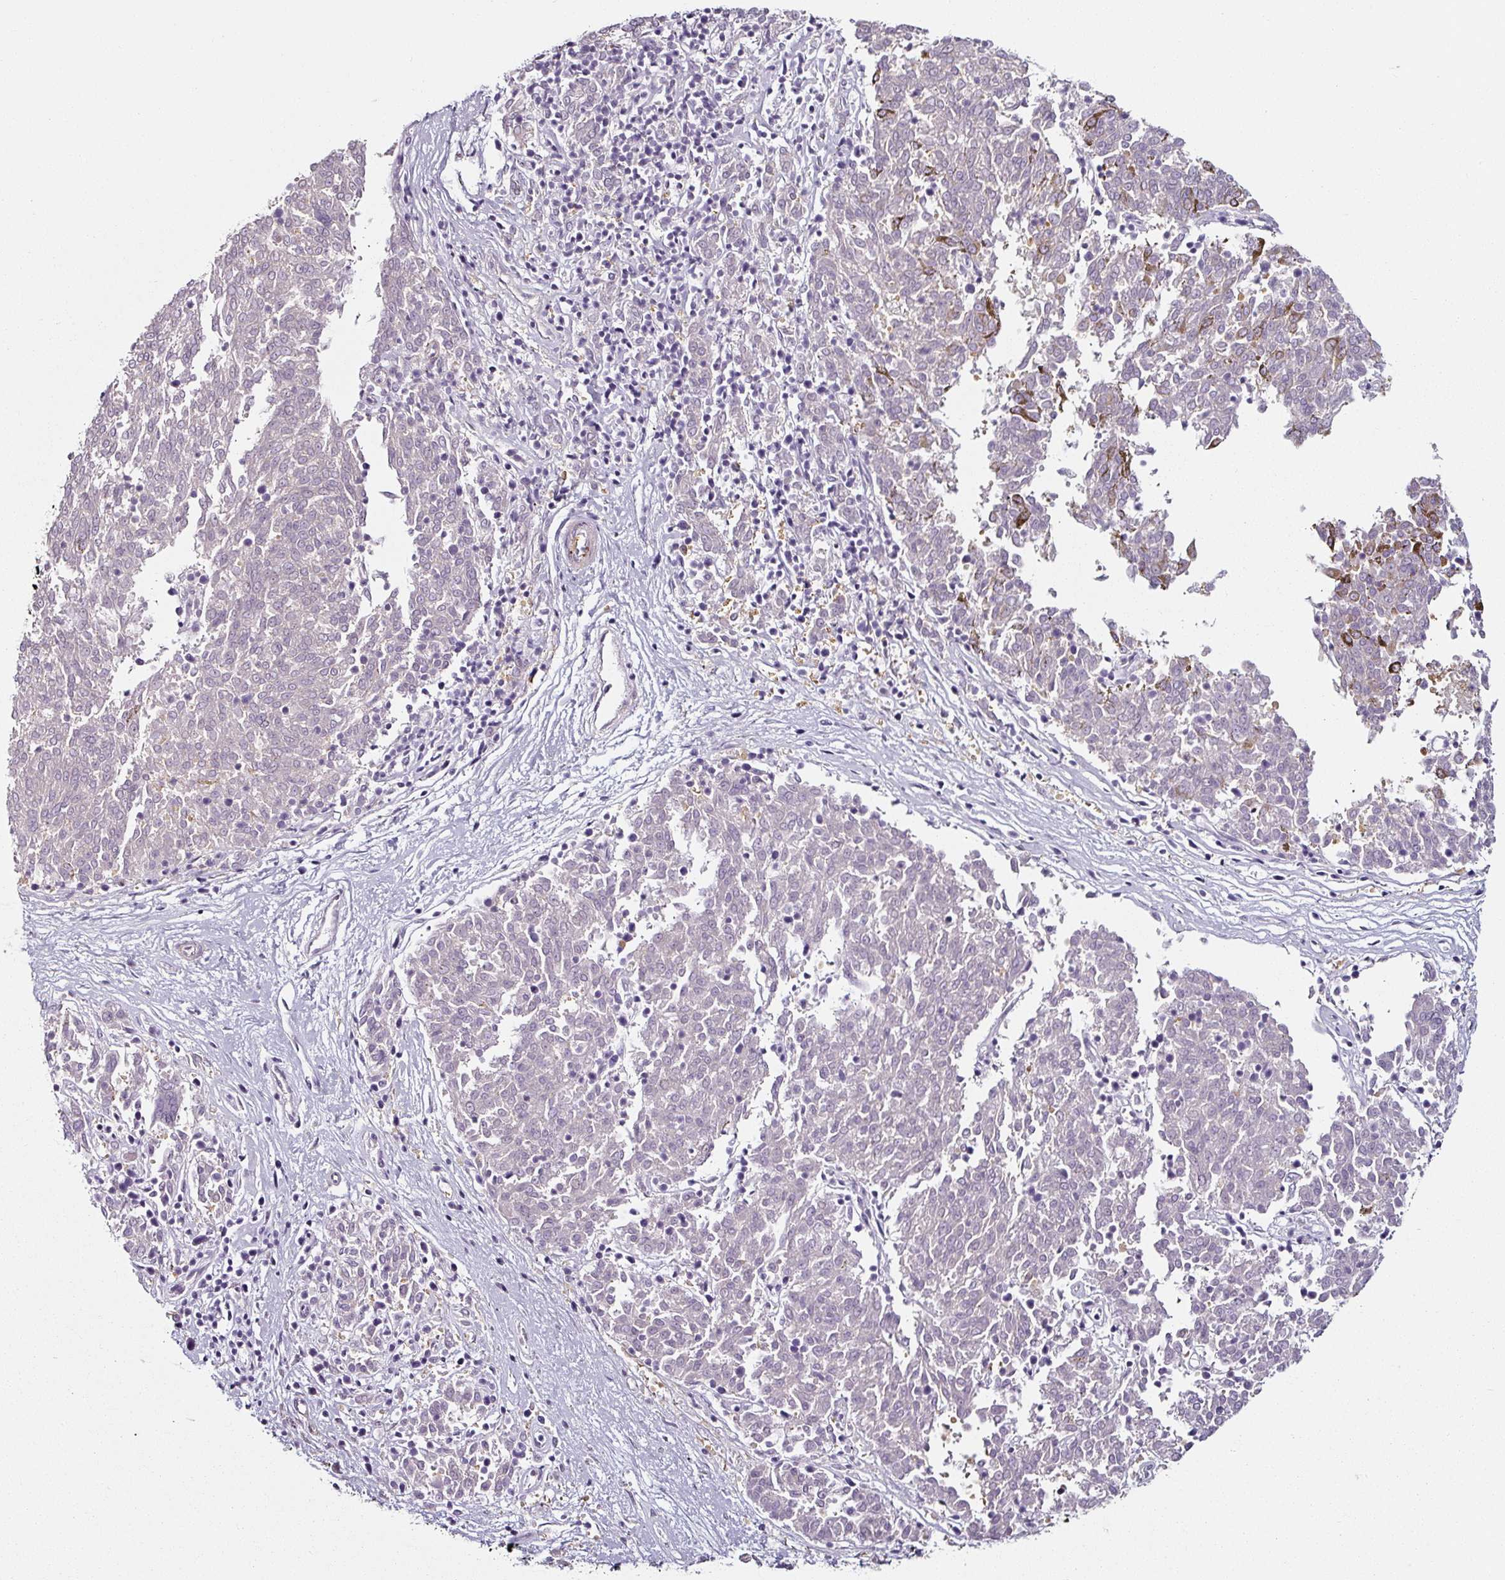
{"staining": {"intensity": "negative", "quantity": "none", "location": "none"}, "tissue": "melanoma", "cell_type": "Tumor cells", "image_type": "cancer", "snomed": [{"axis": "morphology", "description": "Malignant melanoma, NOS"}, {"axis": "topography", "description": "Skin"}], "caption": "Immunohistochemistry image of melanoma stained for a protein (brown), which exhibits no expression in tumor cells. (DAB immunohistochemistry (IHC), high magnification).", "gene": "CAP2", "patient": {"sex": "female", "age": 72}}